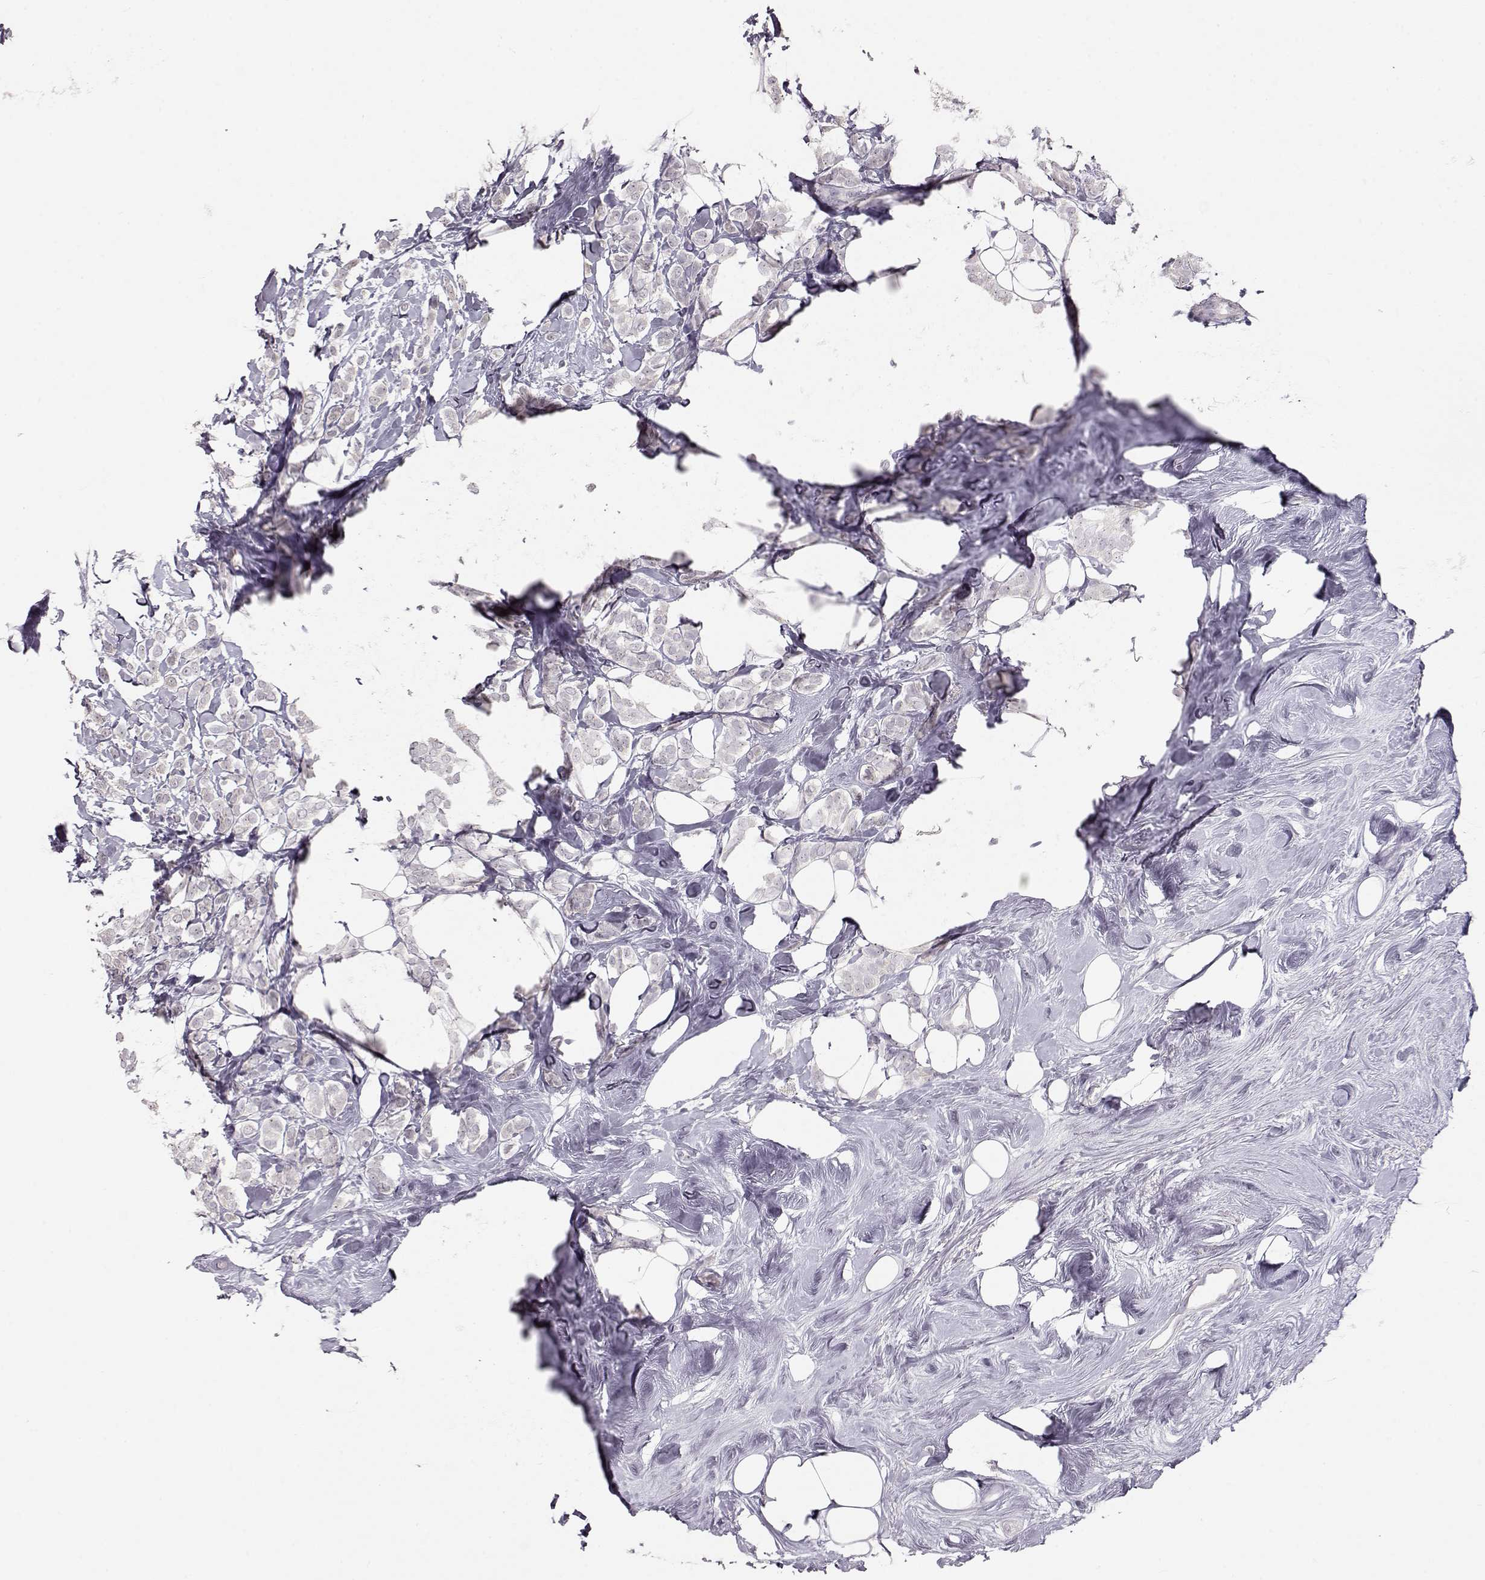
{"staining": {"intensity": "negative", "quantity": "none", "location": "none"}, "tissue": "breast cancer", "cell_type": "Tumor cells", "image_type": "cancer", "snomed": [{"axis": "morphology", "description": "Lobular carcinoma"}, {"axis": "topography", "description": "Breast"}], "caption": "DAB (3,3'-diaminobenzidine) immunohistochemical staining of human lobular carcinoma (breast) exhibits no significant positivity in tumor cells.", "gene": "FAM205A", "patient": {"sex": "female", "age": 49}}